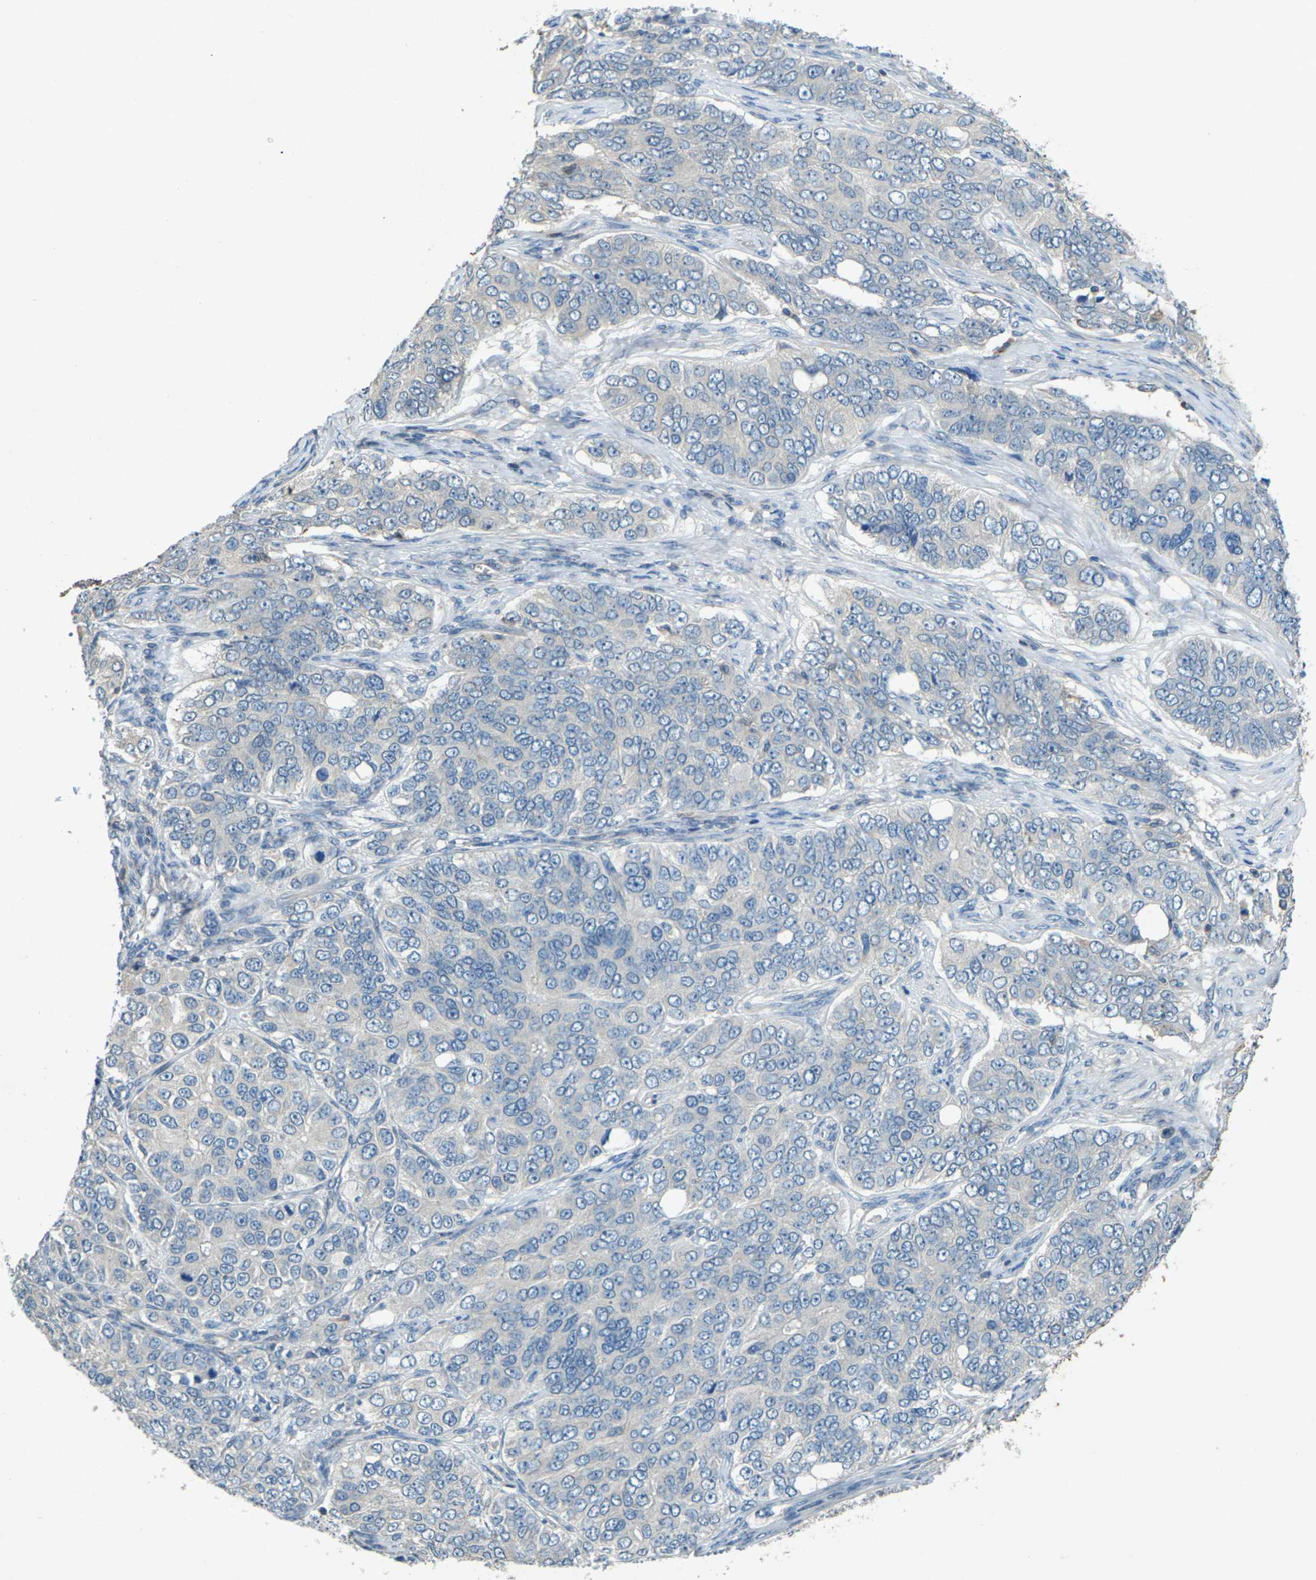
{"staining": {"intensity": "negative", "quantity": "none", "location": "none"}, "tissue": "ovarian cancer", "cell_type": "Tumor cells", "image_type": "cancer", "snomed": [{"axis": "morphology", "description": "Carcinoma, endometroid"}, {"axis": "topography", "description": "Ovary"}], "caption": "Immunohistochemistry (IHC) histopathology image of neoplastic tissue: human ovarian cancer stained with DAB (3,3'-diaminobenzidine) reveals no significant protein expression in tumor cells.", "gene": "SIGLEC14", "patient": {"sex": "female", "age": 51}}